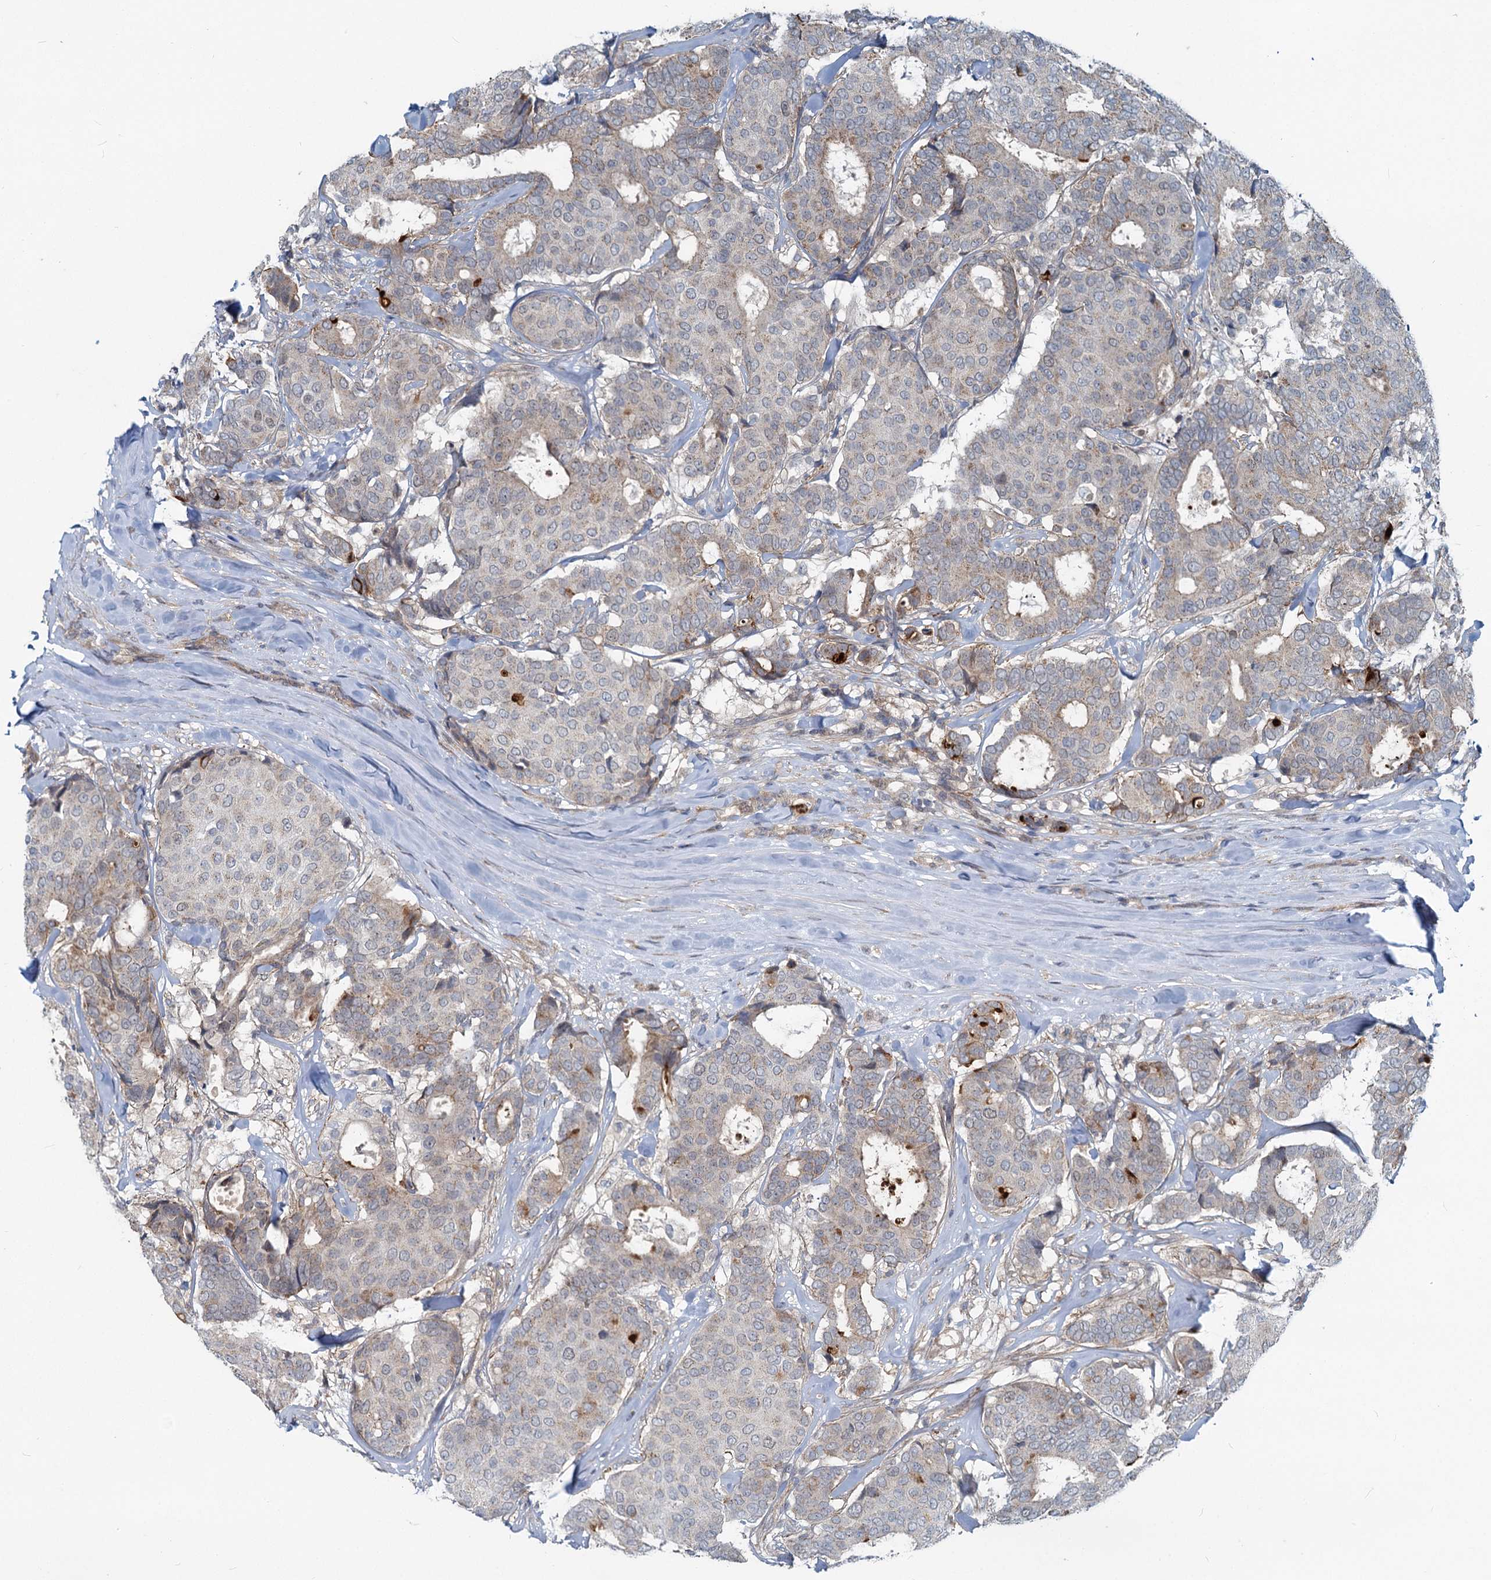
{"staining": {"intensity": "weak", "quantity": "<25%", "location": "cytoplasmic/membranous"}, "tissue": "breast cancer", "cell_type": "Tumor cells", "image_type": "cancer", "snomed": [{"axis": "morphology", "description": "Duct carcinoma"}, {"axis": "topography", "description": "Breast"}], "caption": "Breast cancer was stained to show a protein in brown. There is no significant expression in tumor cells. (DAB (3,3'-diaminobenzidine) immunohistochemistry (IHC), high magnification).", "gene": "ADCY2", "patient": {"sex": "female", "age": 75}}